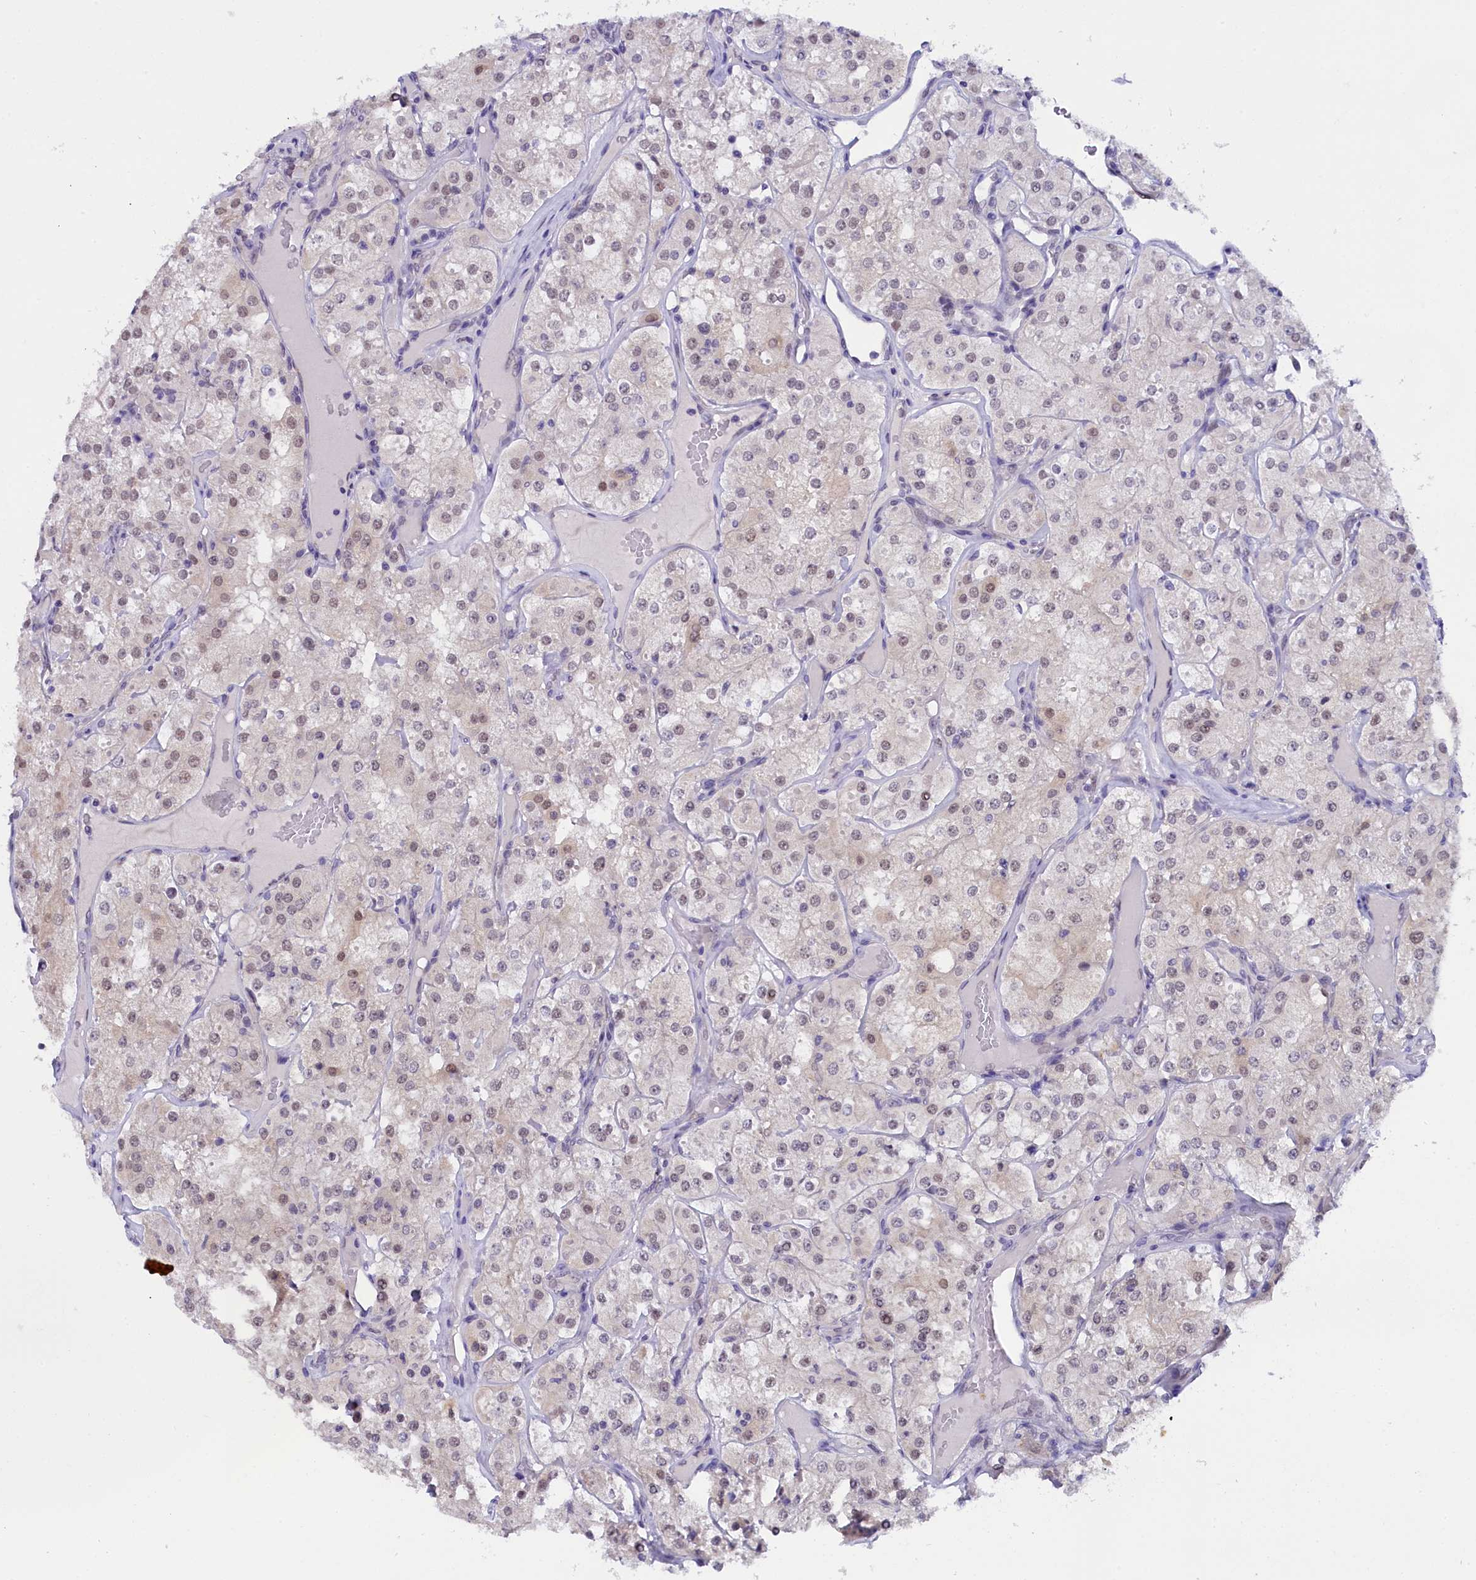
{"staining": {"intensity": "weak", "quantity": "<25%", "location": "nuclear"}, "tissue": "renal cancer", "cell_type": "Tumor cells", "image_type": "cancer", "snomed": [{"axis": "morphology", "description": "Adenocarcinoma, NOS"}, {"axis": "topography", "description": "Kidney"}], "caption": "IHC image of neoplastic tissue: human adenocarcinoma (renal) stained with DAB (3,3'-diaminobenzidine) displays no significant protein staining in tumor cells.", "gene": "OSGEP", "patient": {"sex": "male", "age": 77}}